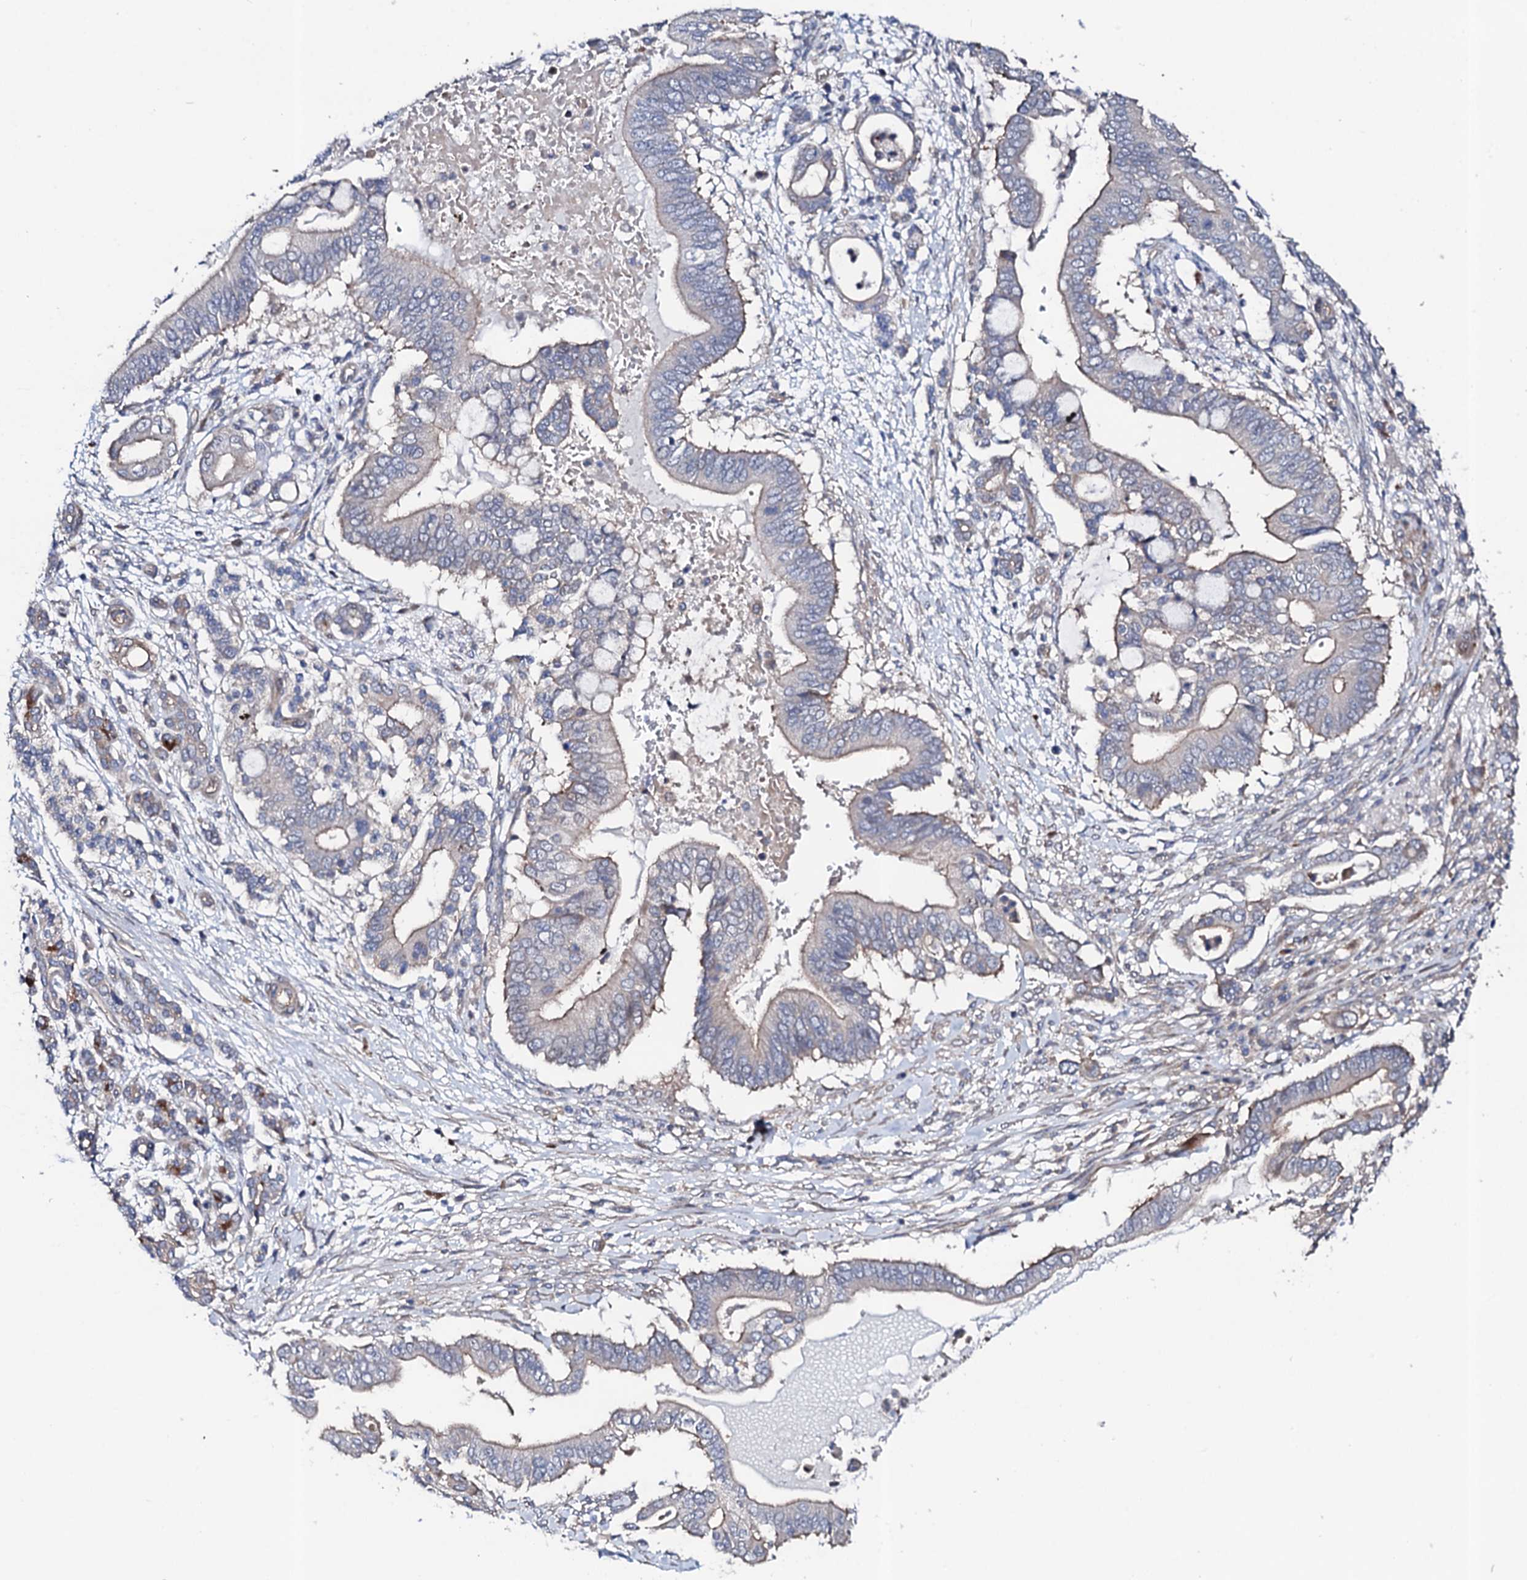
{"staining": {"intensity": "weak", "quantity": "<25%", "location": "cytoplasmic/membranous"}, "tissue": "pancreatic cancer", "cell_type": "Tumor cells", "image_type": "cancer", "snomed": [{"axis": "morphology", "description": "Adenocarcinoma, NOS"}, {"axis": "topography", "description": "Pancreas"}], "caption": "Immunohistochemical staining of human adenocarcinoma (pancreatic) displays no significant staining in tumor cells.", "gene": "CIAO2A", "patient": {"sex": "male", "age": 68}}